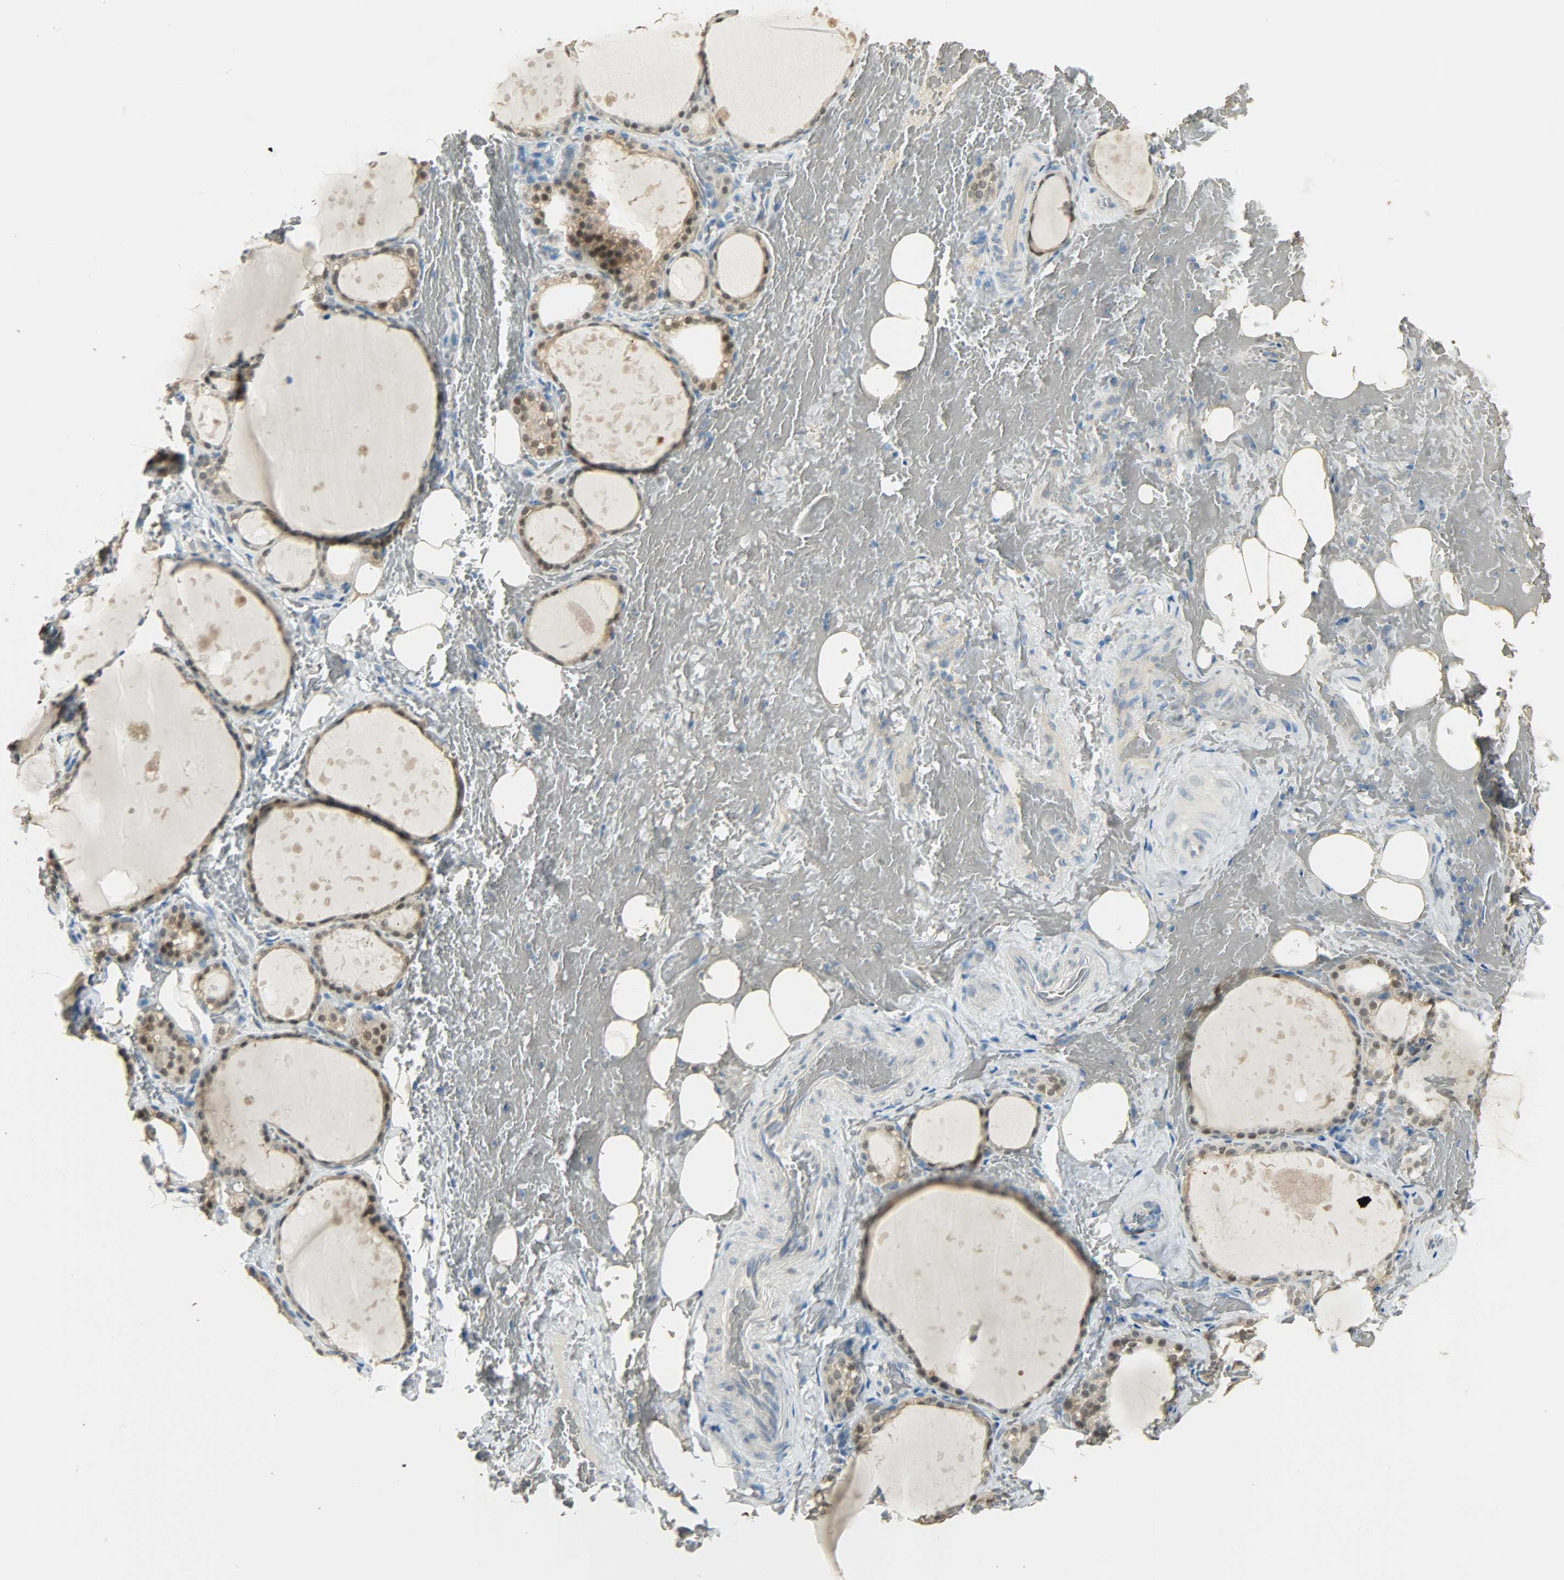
{"staining": {"intensity": "moderate", "quantity": ">75%", "location": "nuclear"}, "tissue": "thyroid gland", "cell_type": "Glandular cells", "image_type": "normal", "snomed": [{"axis": "morphology", "description": "Normal tissue, NOS"}, {"axis": "topography", "description": "Thyroid gland"}], "caption": "Immunohistochemical staining of normal human thyroid gland reveals moderate nuclear protein expression in about >75% of glandular cells.", "gene": "PRMT5", "patient": {"sex": "male", "age": 61}}